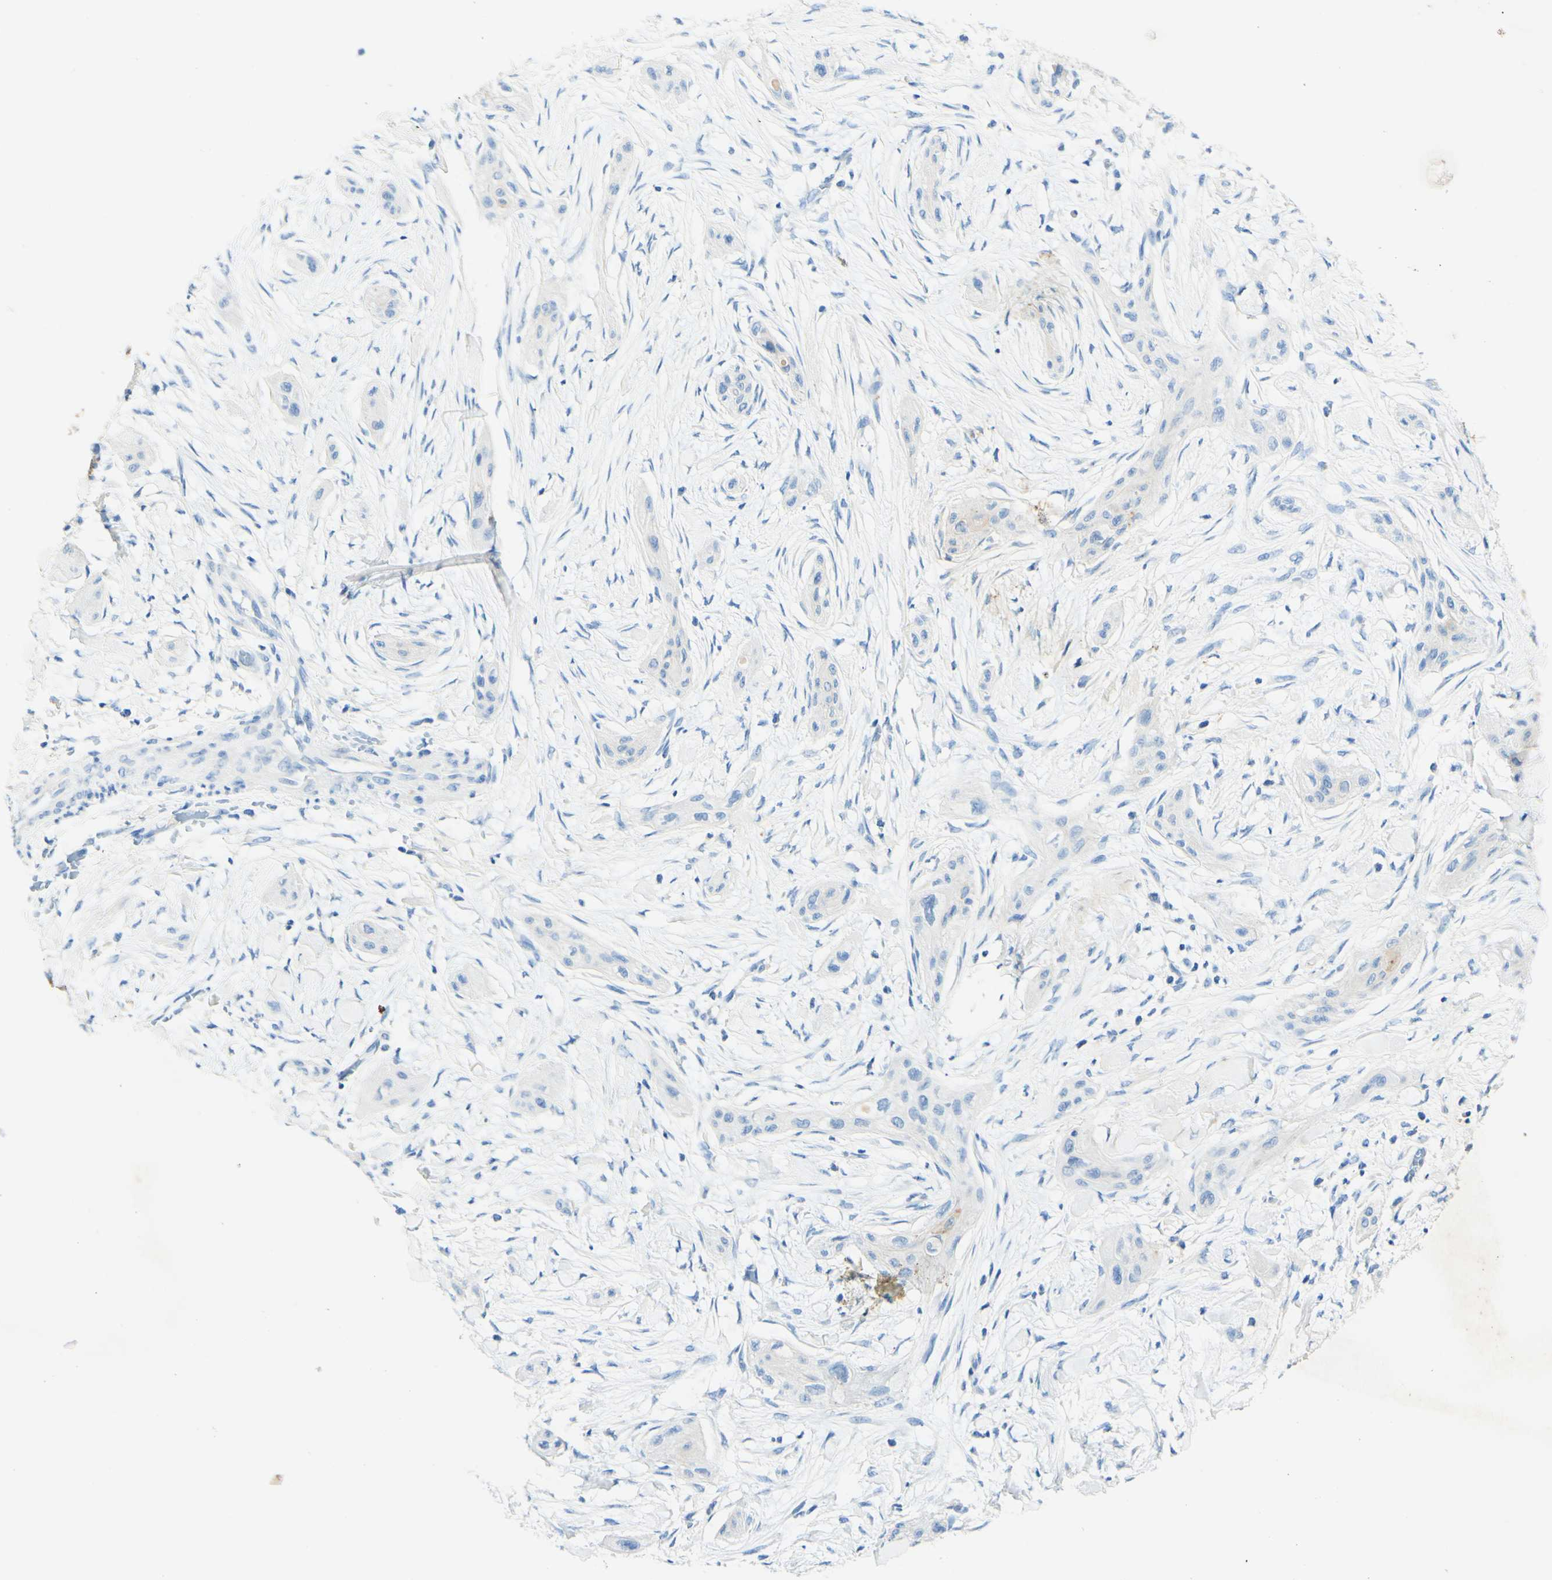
{"staining": {"intensity": "negative", "quantity": "none", "location": "none"}, "tissue": "lung cancer", "cell_type": "Tumor cells", "image_type": "cancer", "snomed": [{"axis": "morphology", "description": "Squamous cell carcinoma, NOS"}, {"axis": "topography", "description": "Lung"}], "caption": "This is an immunohistochemistry photomicrograph of squamous cell carcinoma (lung). There is no positivity in tumor cells.", "gene": "PIGR", "patient": {"sex": "female", "age": 47}}